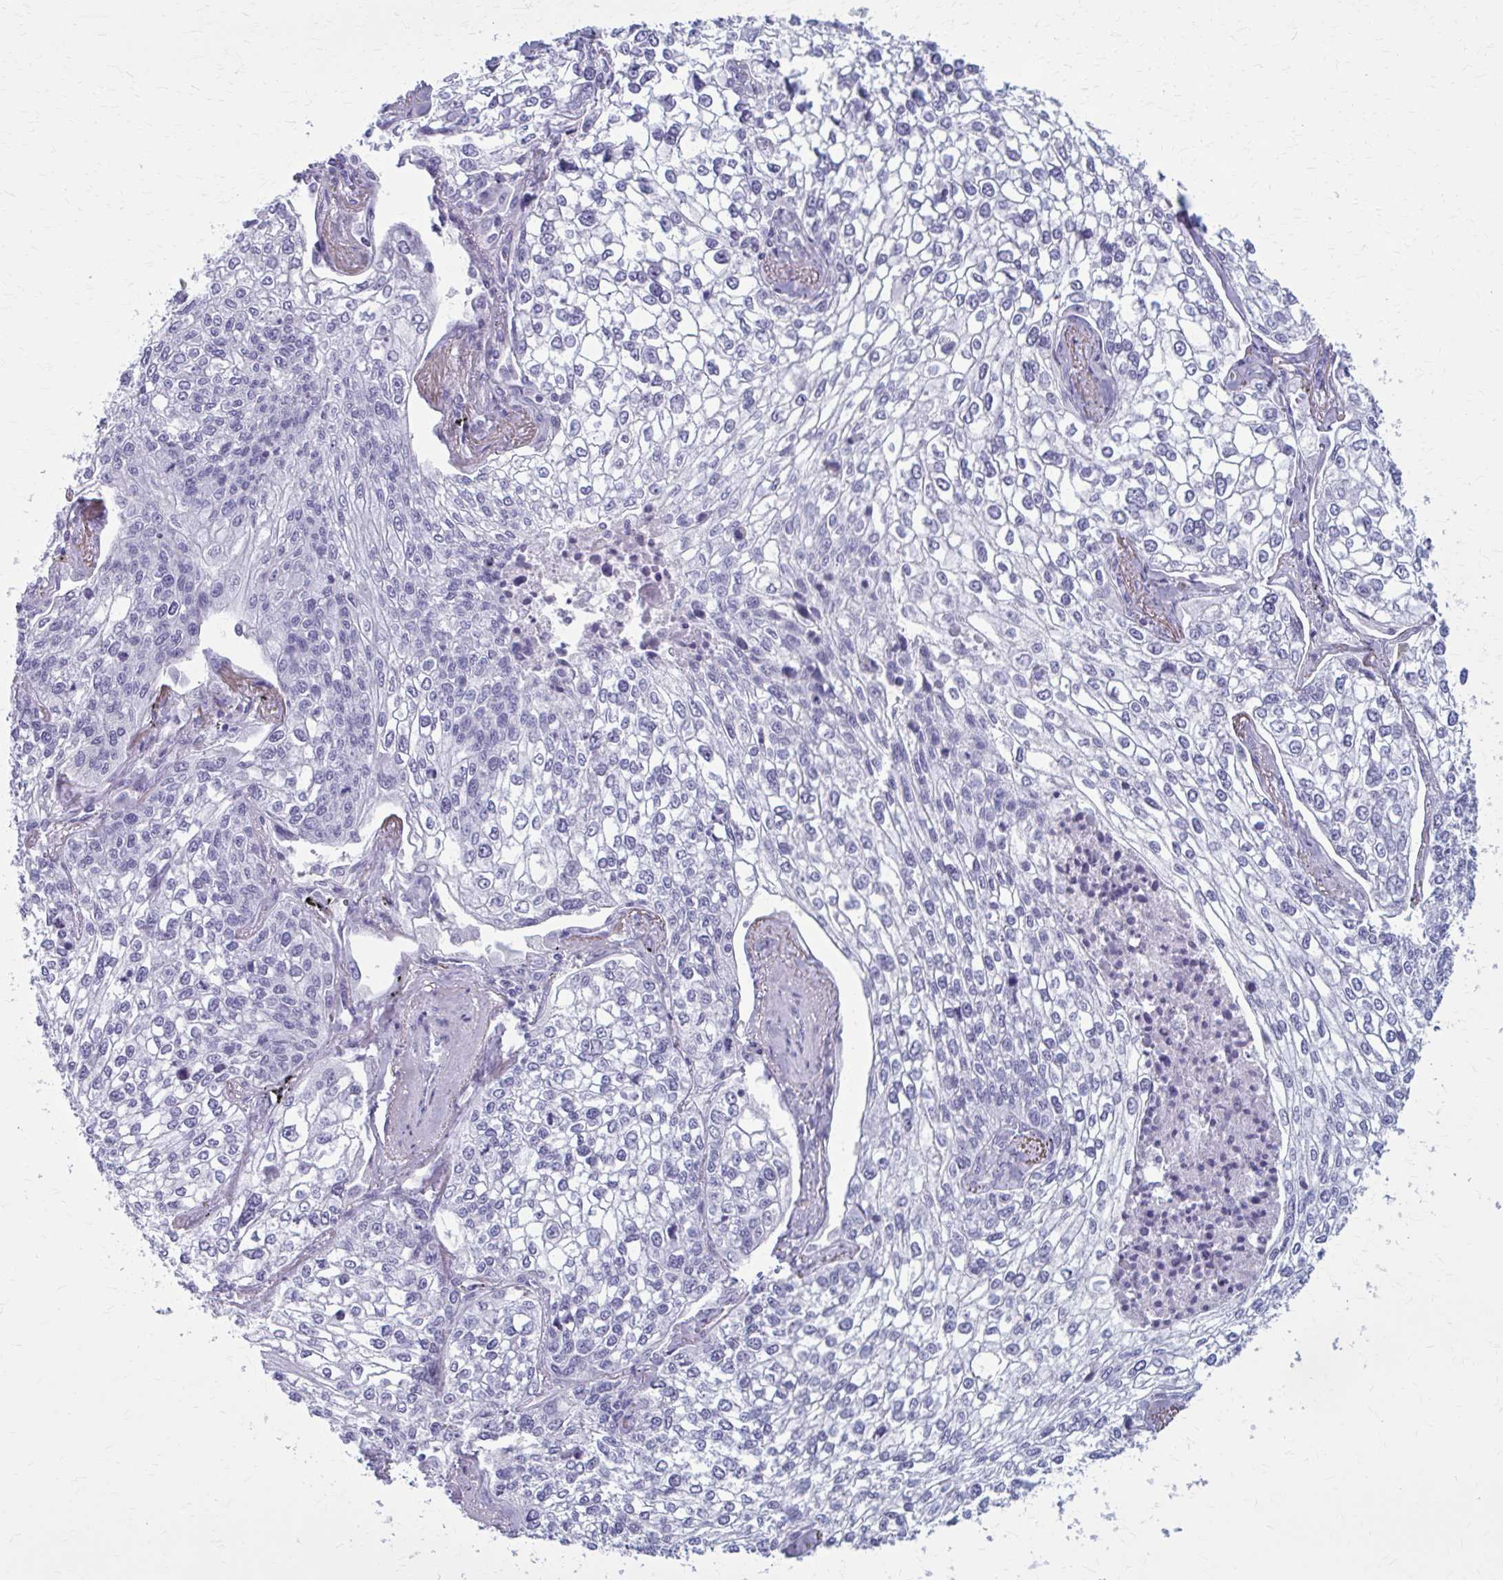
{"staining": {"intensity": "negative", "quantity": "none", "location": "none"}, "tissue": "lung cancer", "cell_type": "Tumor cells", "image_type": "cancer", "snomed": [{"axis": "morphology", "description": "Squamous cell carcinoma, NOS"}, {"axis": "topography", "description": "Lung"}], "caption": "Immunohistochemical staining of human lung squamous cell carcinoma demonstrates no significant staining in tumor cells.", "gene": "ZDHHC7", "patient": {"sex": "male", "age": 74}}